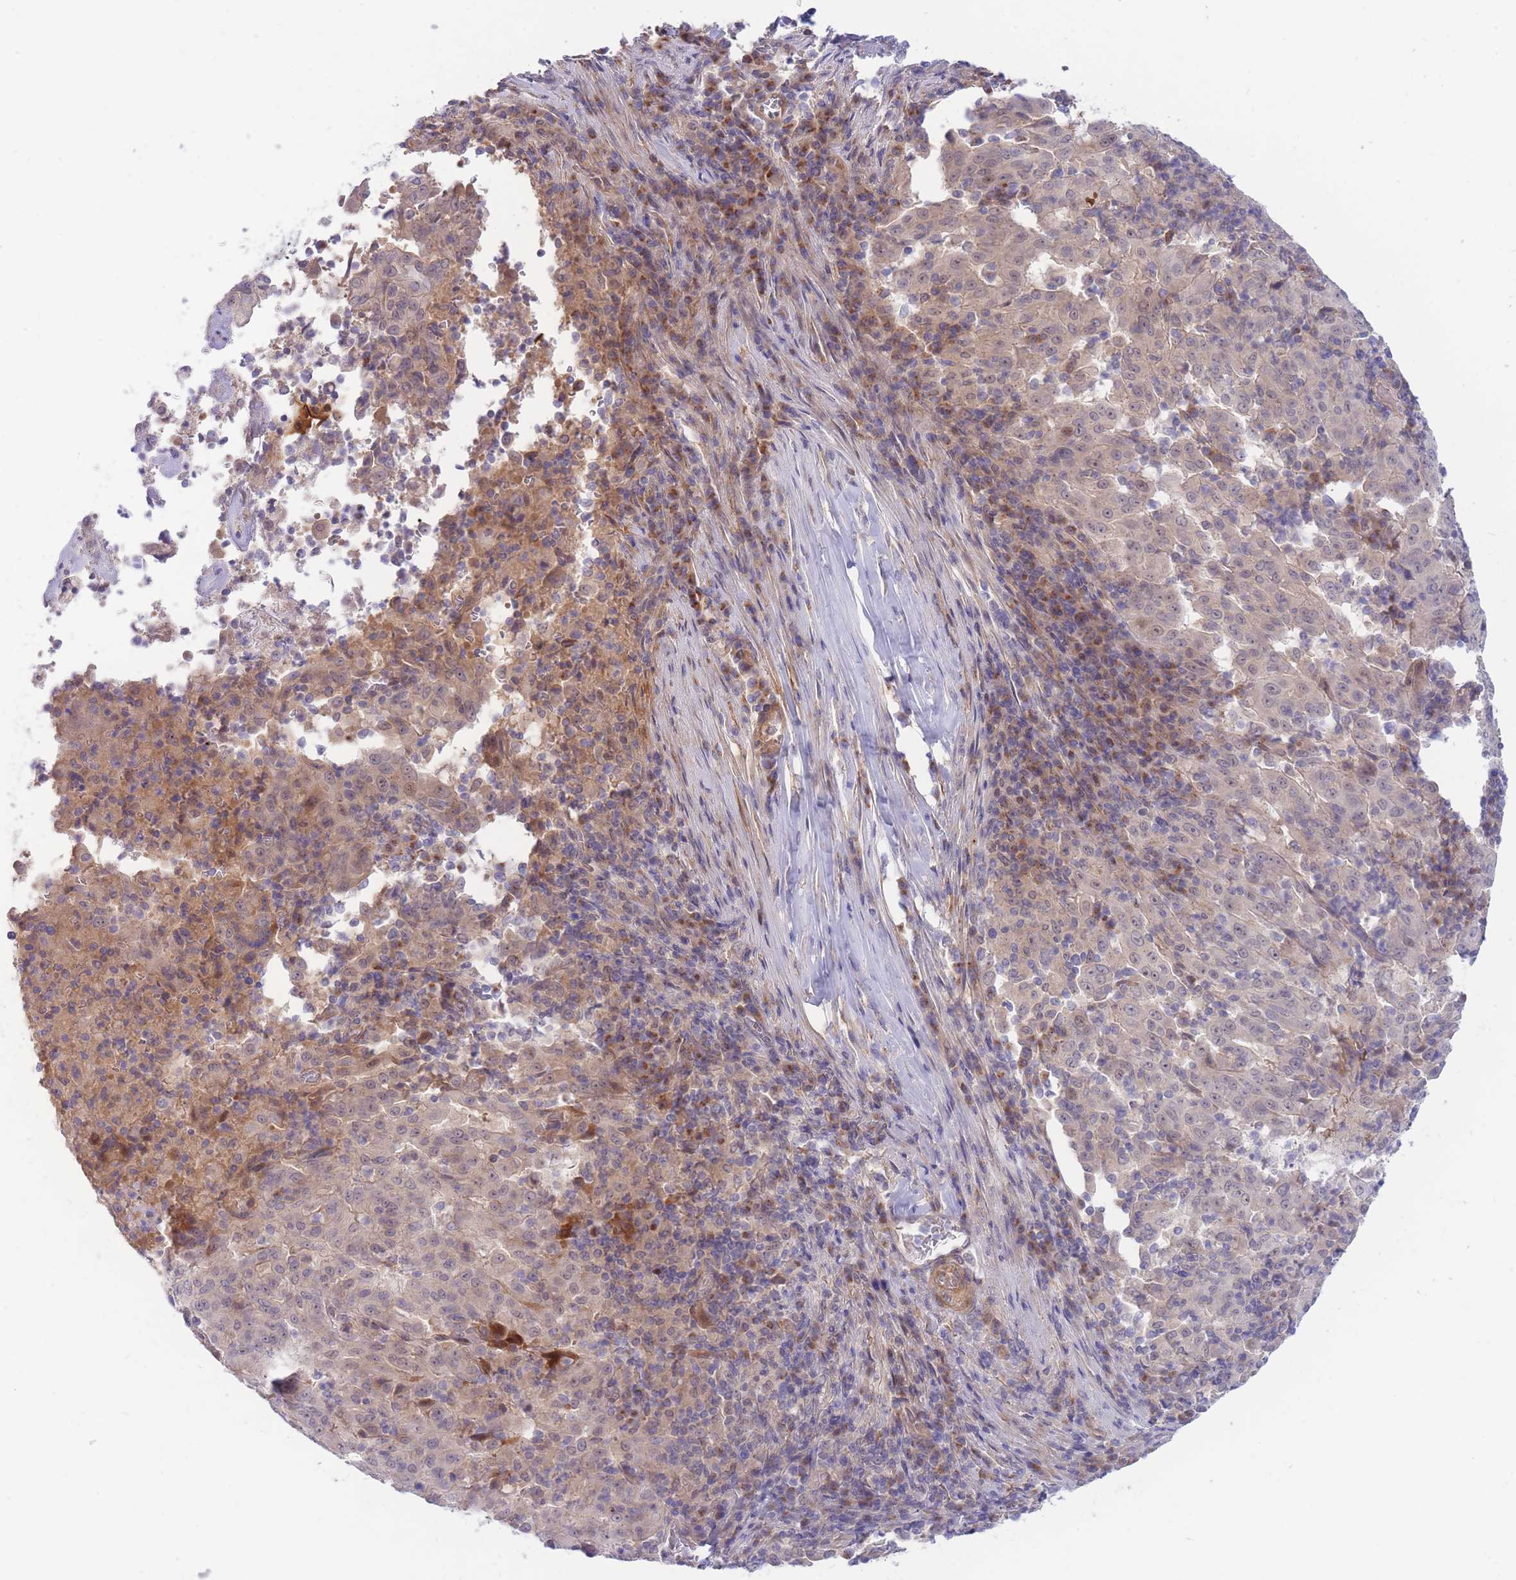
{"staining": {"intensity": "negative", "quantity": "none", "location": "none"}, "tissue": "pancreatic cancer", "cell_type": "Tumor cells", "image_type": "cancer", "snomed": [{"axis": "morphology", "description": "Adenocarcinoma, NOS"}, {"axis": "topography", "description": "Pancreas"}], "caption": "Immunohistochemistry of human pancreatic adenocarcinoma displays no positivity in tumor cells. The staining is performed using DAB brown chromogen with nuclei counter-stained in using hematoxylin.", "gene": "APOL4", "patient": {"sex": "male", "age": 63}}